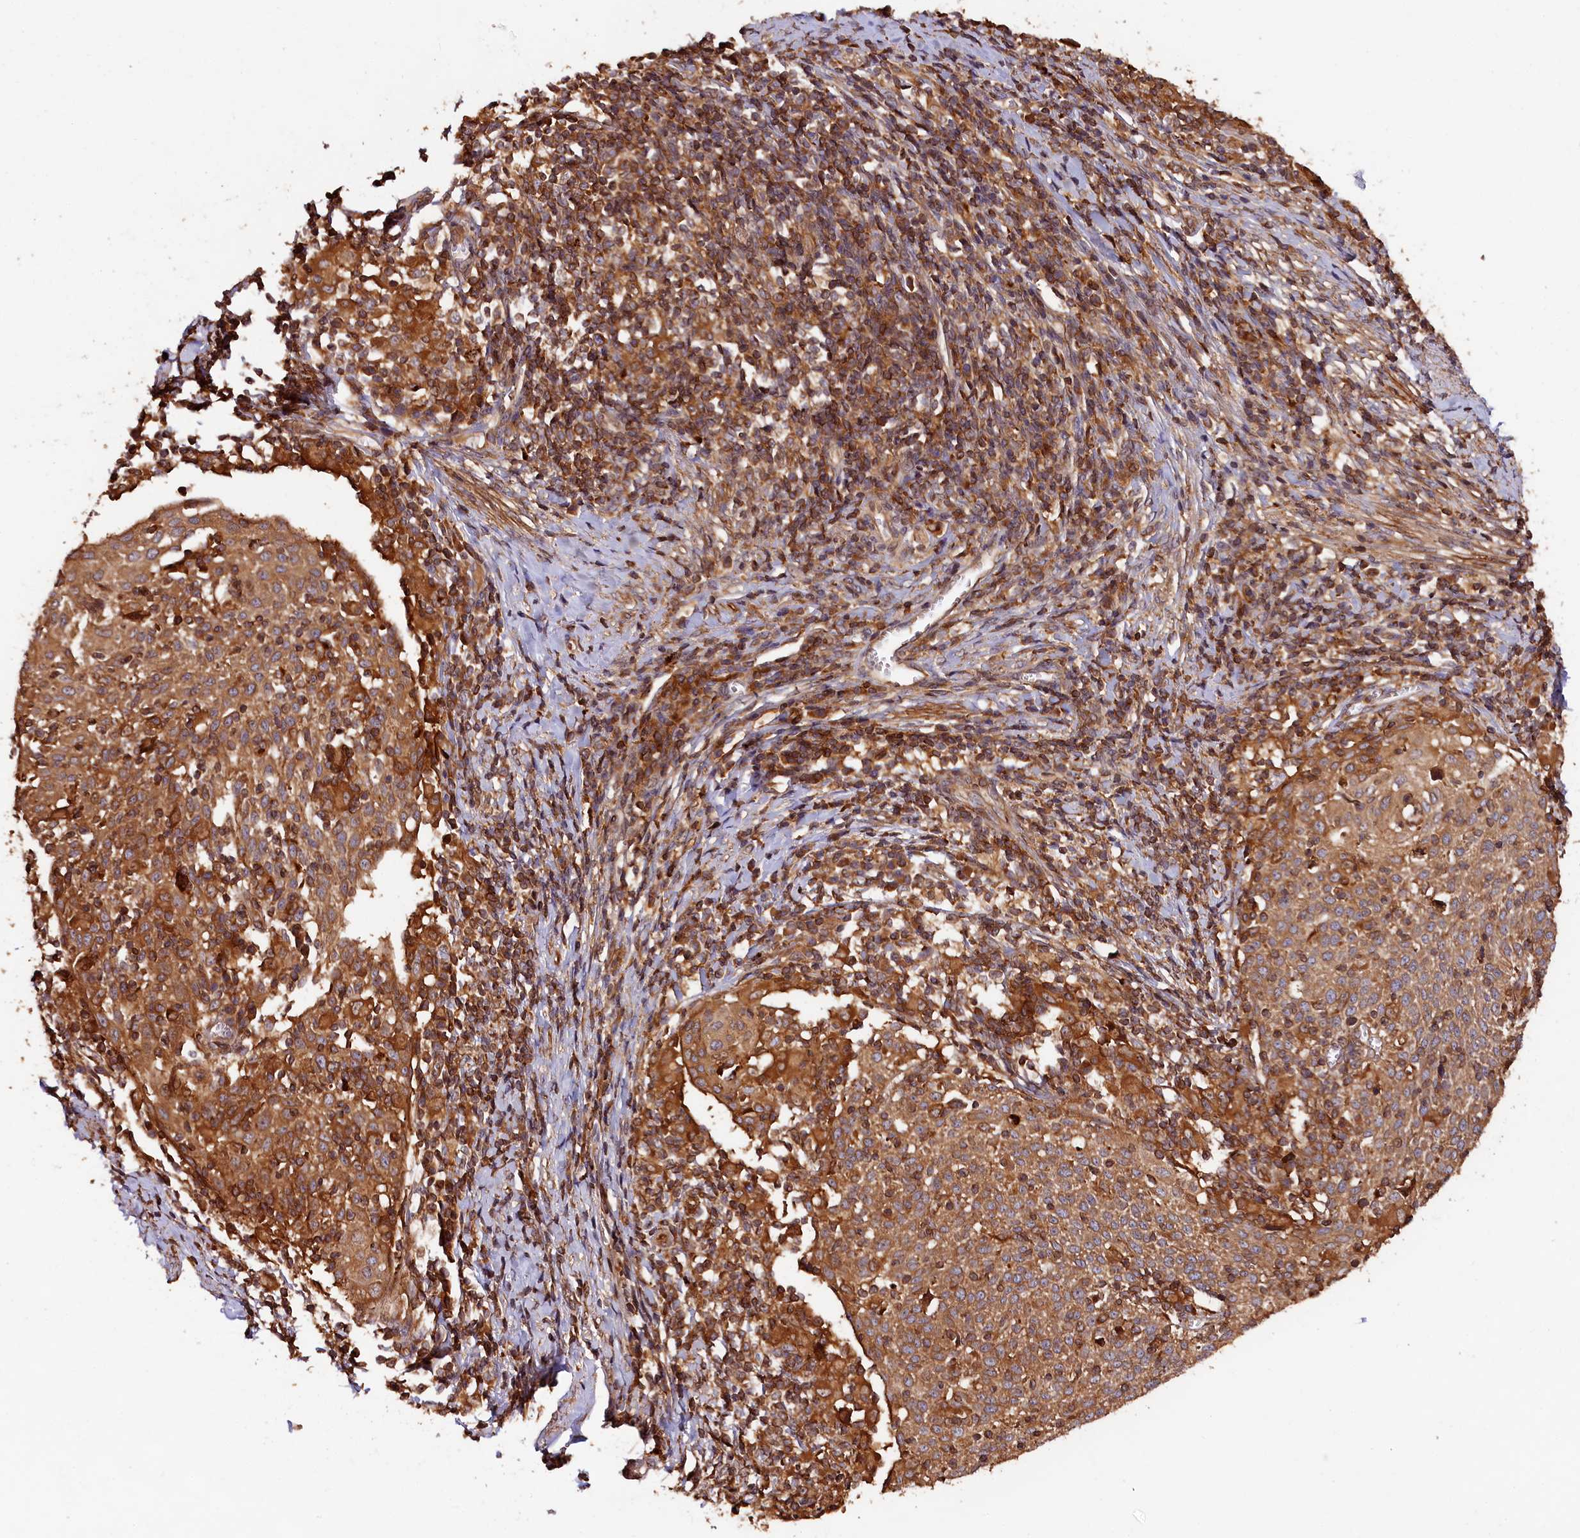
{"staining": {"intensity": "moderate", "quantity": ">75%", "location": "cytoplasmic/membranous"}, "tissue": "cervical cancer", "cell_type": "Tumor cells", "image_type": "cancer", "snomed": [{"axis": "morphology", "description": "Squamous cell carcinoma, NOS"}, {"axis": "topography", "description": "Cervix"}], "caption": "IHC image of neoplastic tissue: squamous cell carcinoma (cervical) stained using immunohistochemistry (IHC) exhibits medium levels of moderate protein expression localized specifically in the cytoplasmic/membranous of tumor cells, appearing as a cytoplasmic/membranous brown color.", "gene": "HMOX2", "patient": {"sex": "female", "age": 52}}